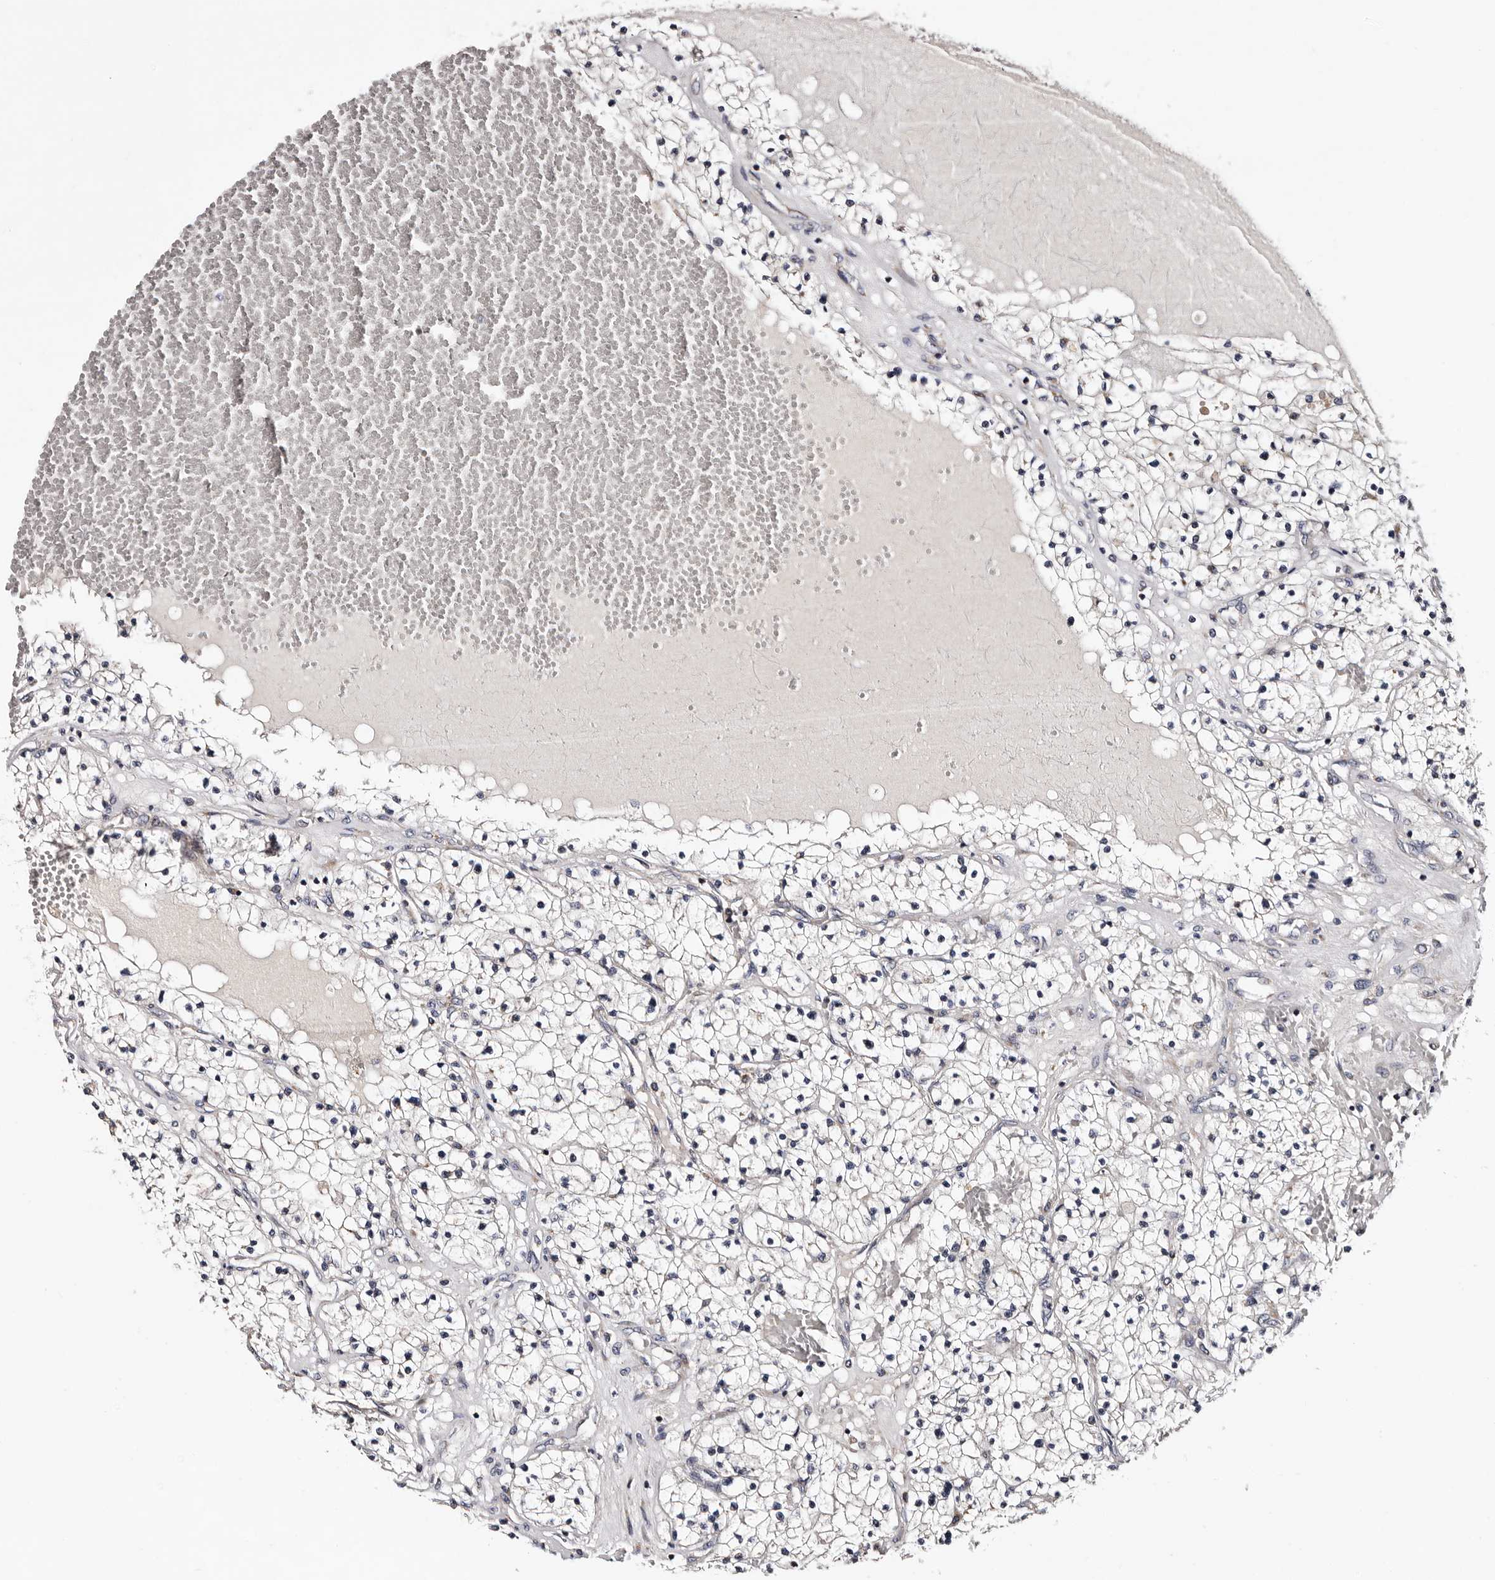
{"staining": {"intensity": "negative", "quantity": "none", "location": "none"}, "tissue": "renal cancer", "cell_type": "Tumor cells", "image_type": "cancer", "snomed": [{"axis": "morphology", "description": "Normal tissue, NOS"}, {"axis": "morphology", "description": "Adenocarcinoma, NOS"}, {"axis": "topography", "description": "Kidney"}], "caption": "High magnification brightfield microscopy of renal cancer (adenocarcinoma) stained with DAB (3,3'-diaminobenzidine) (brown) and counterstained with hematoxylin (blue): tumor cells show no significant positivity. (DAB IHC visualized using brightfield microscopy, high magnification).", "gene": "TAF4B", "patient": {"sex": "male", "age": 68}}